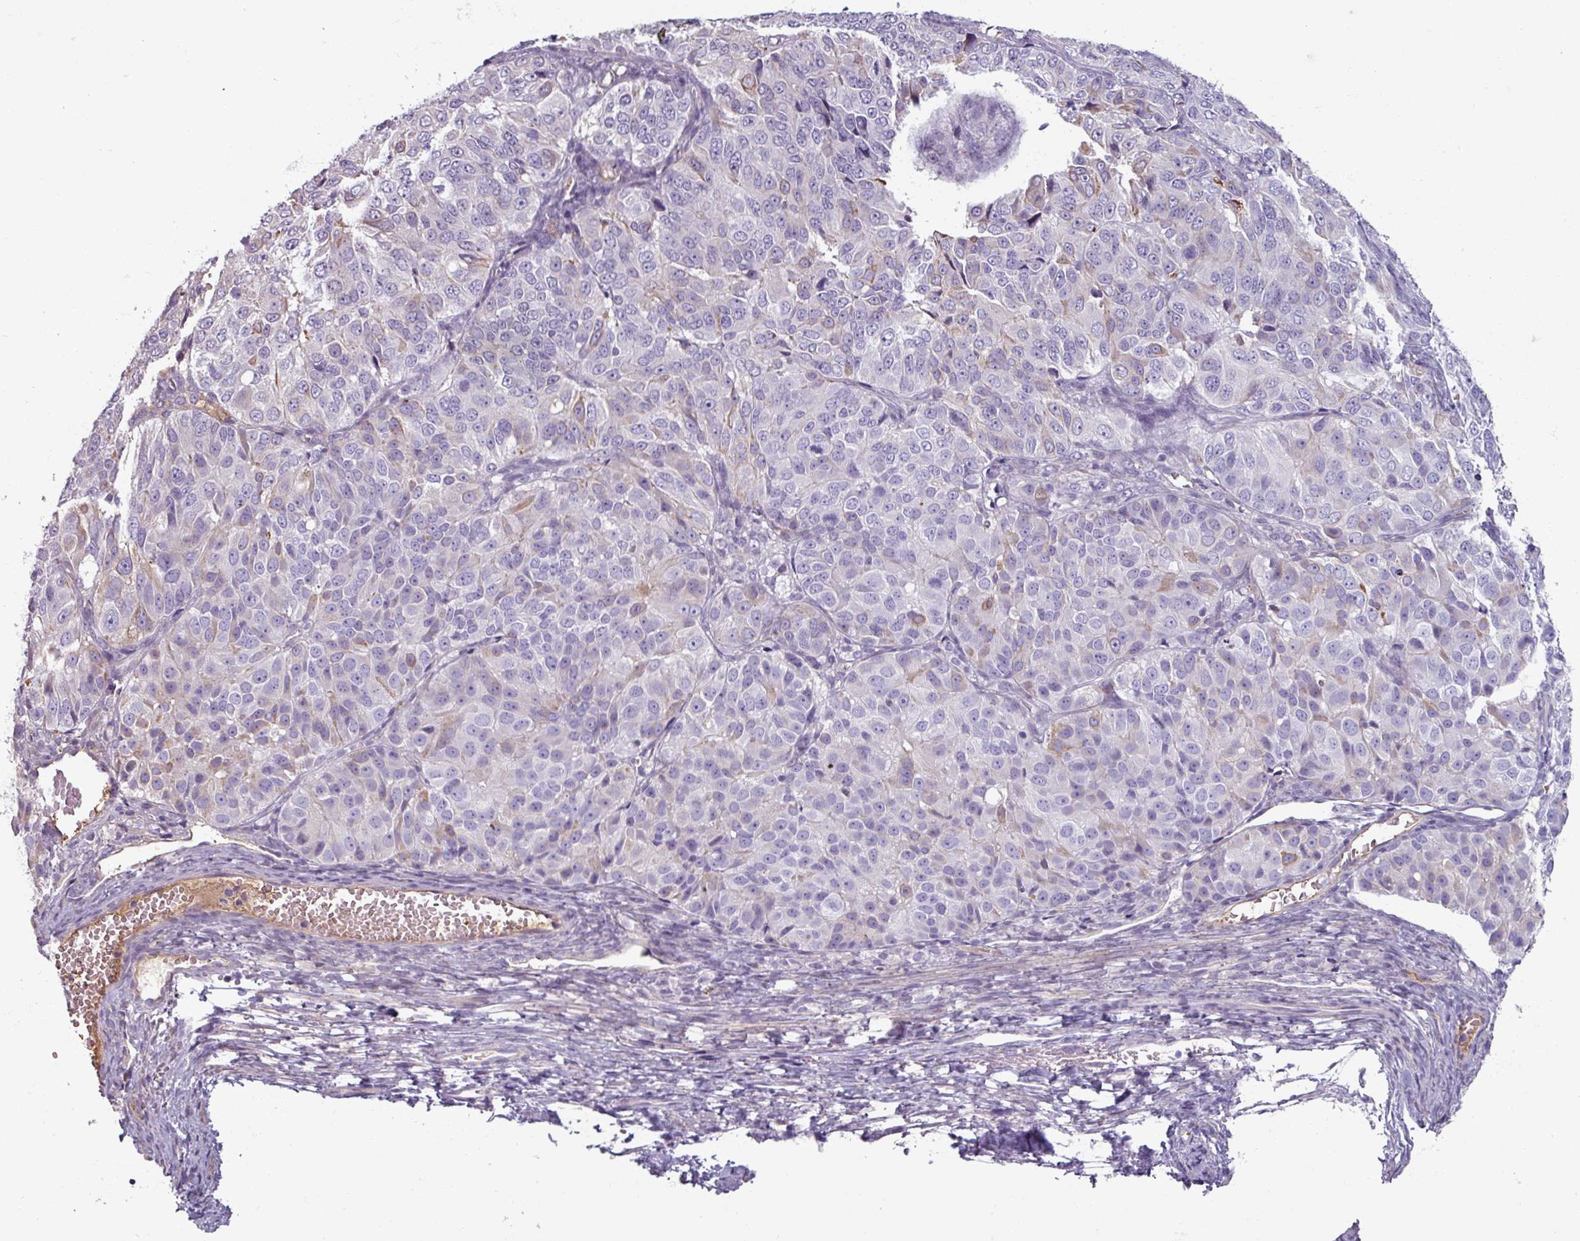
{"staining": {"intensity": "weak", "quantity": "<25%", "location": "cytoplasmic/membranous"}, "tissue": "ovarian cancer", "cell_type": "Tumor cells", "image_type": "cancer", "snomed": [{"axis": "morphology", "description": "Carcinoma, endometroid"}, {"axis": "topography", "description": "Ovary"}], "caption": "This is an immunohistochemistry (IHC) histopathology image of human ovarian endometroid carcinoma. There is no expression in tumor cells.", "gene": "SPESP1", "patient": {"sex": "female", "age": 51}}